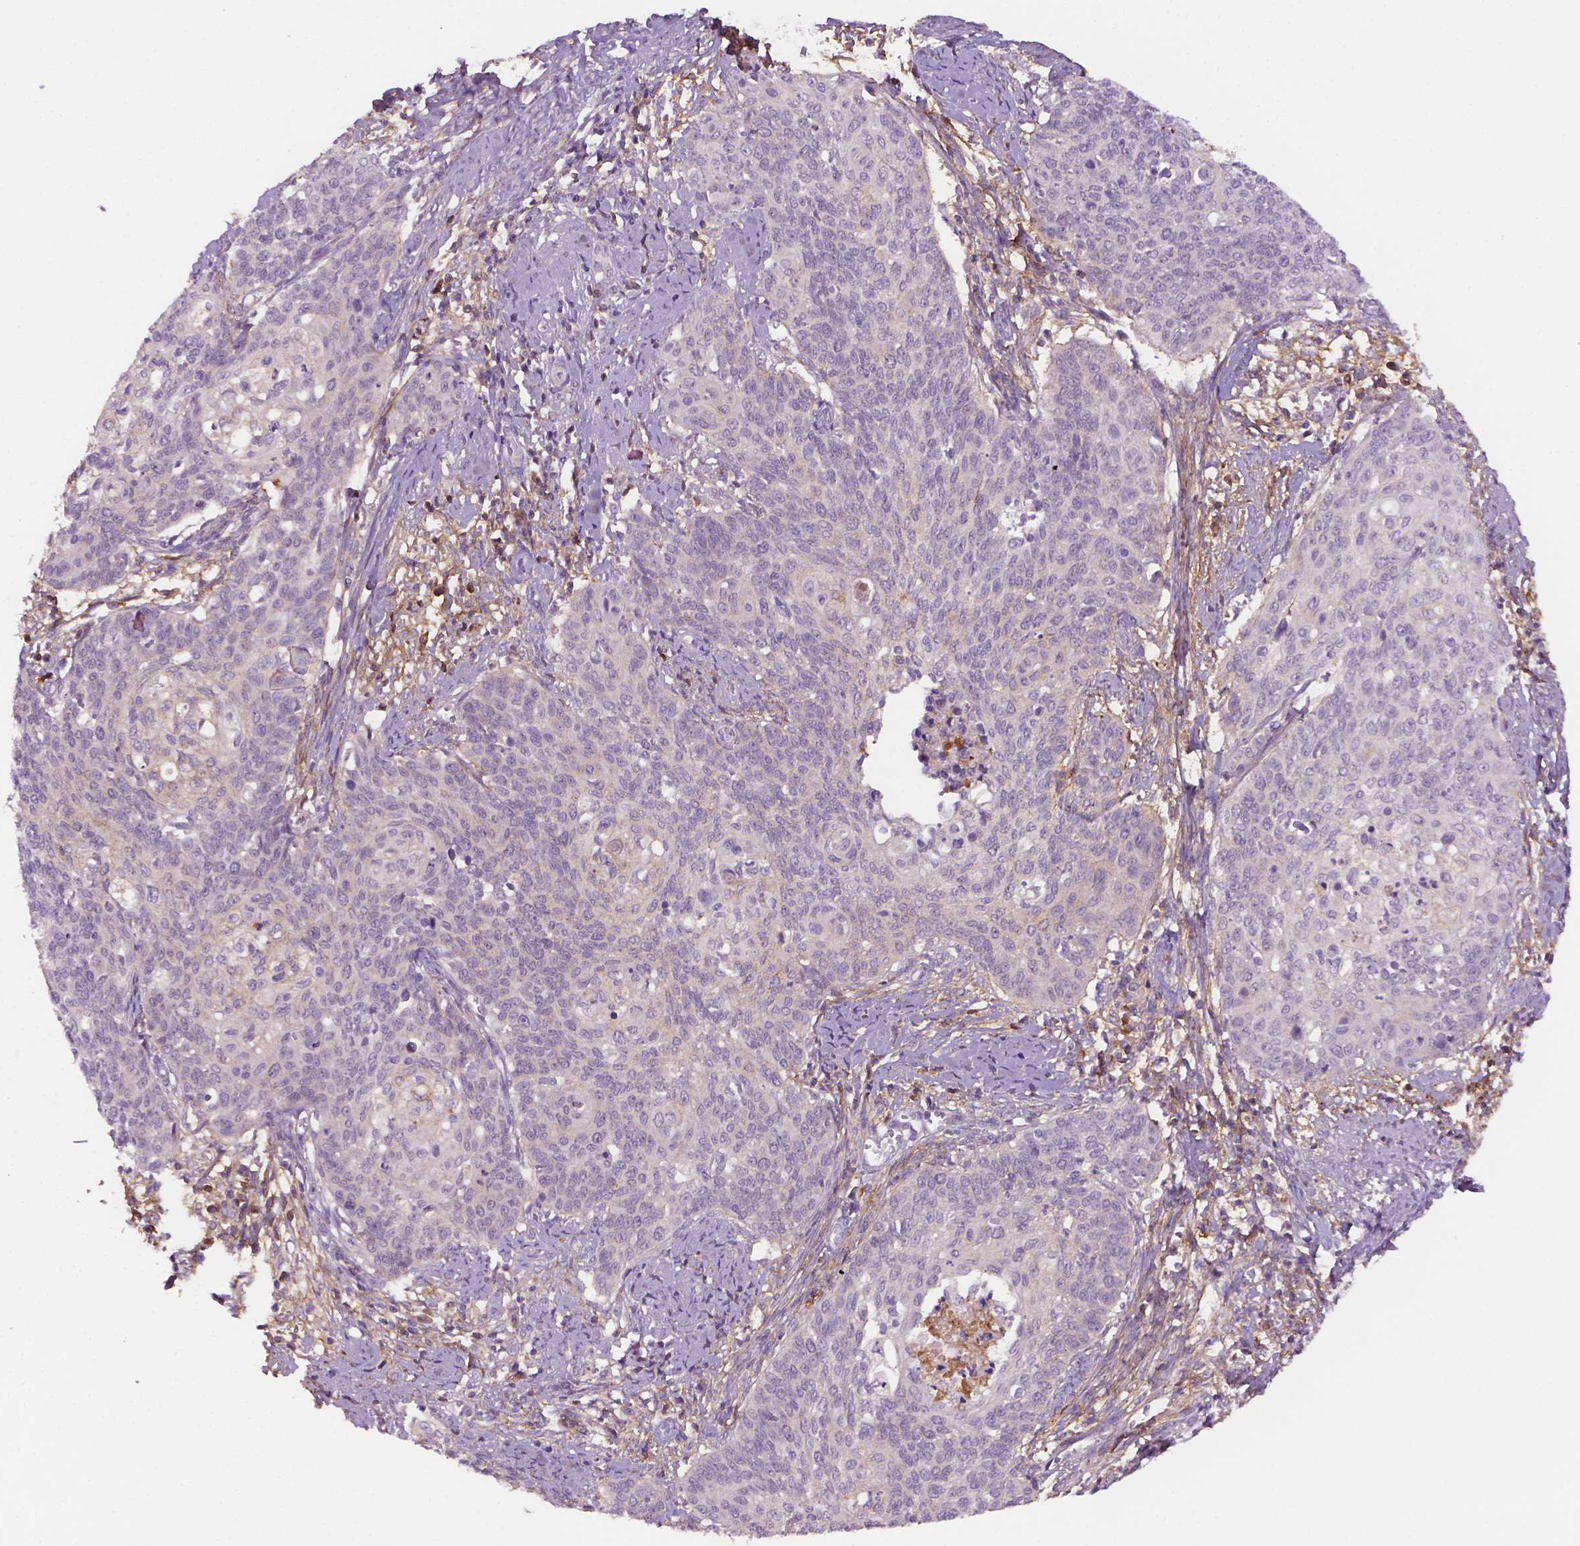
{"staining": {"intensity": "negative", "quantity": "none", "location": "none"}, "tissue": "cervical cancer", "cell_type": "Tumor cells", "image_type": "cancer", "snomed": [{"axis": "morphology", "description": "Normal tissue, NOS"}, {"axis": "morphology", "description": "Squamous cell carcinoma, NOS"}, {"axis": "topography", "description": "Cervix"}], "caption": "IHC micrograph of neoplastic tissue: human cervical squamous cell carcinoma stained with DAB (3,3'-diaminobenzidine) exhibits no significant protein expression in tumor cells. Brightfield microscopy of IHC stained with DAB (3,3'-diaminobenzidine) (brown) and hematoxylin (blue), captured at high magnification.", "gene": "FBLN1", "patient": {"sex": "female", "age": 39}}